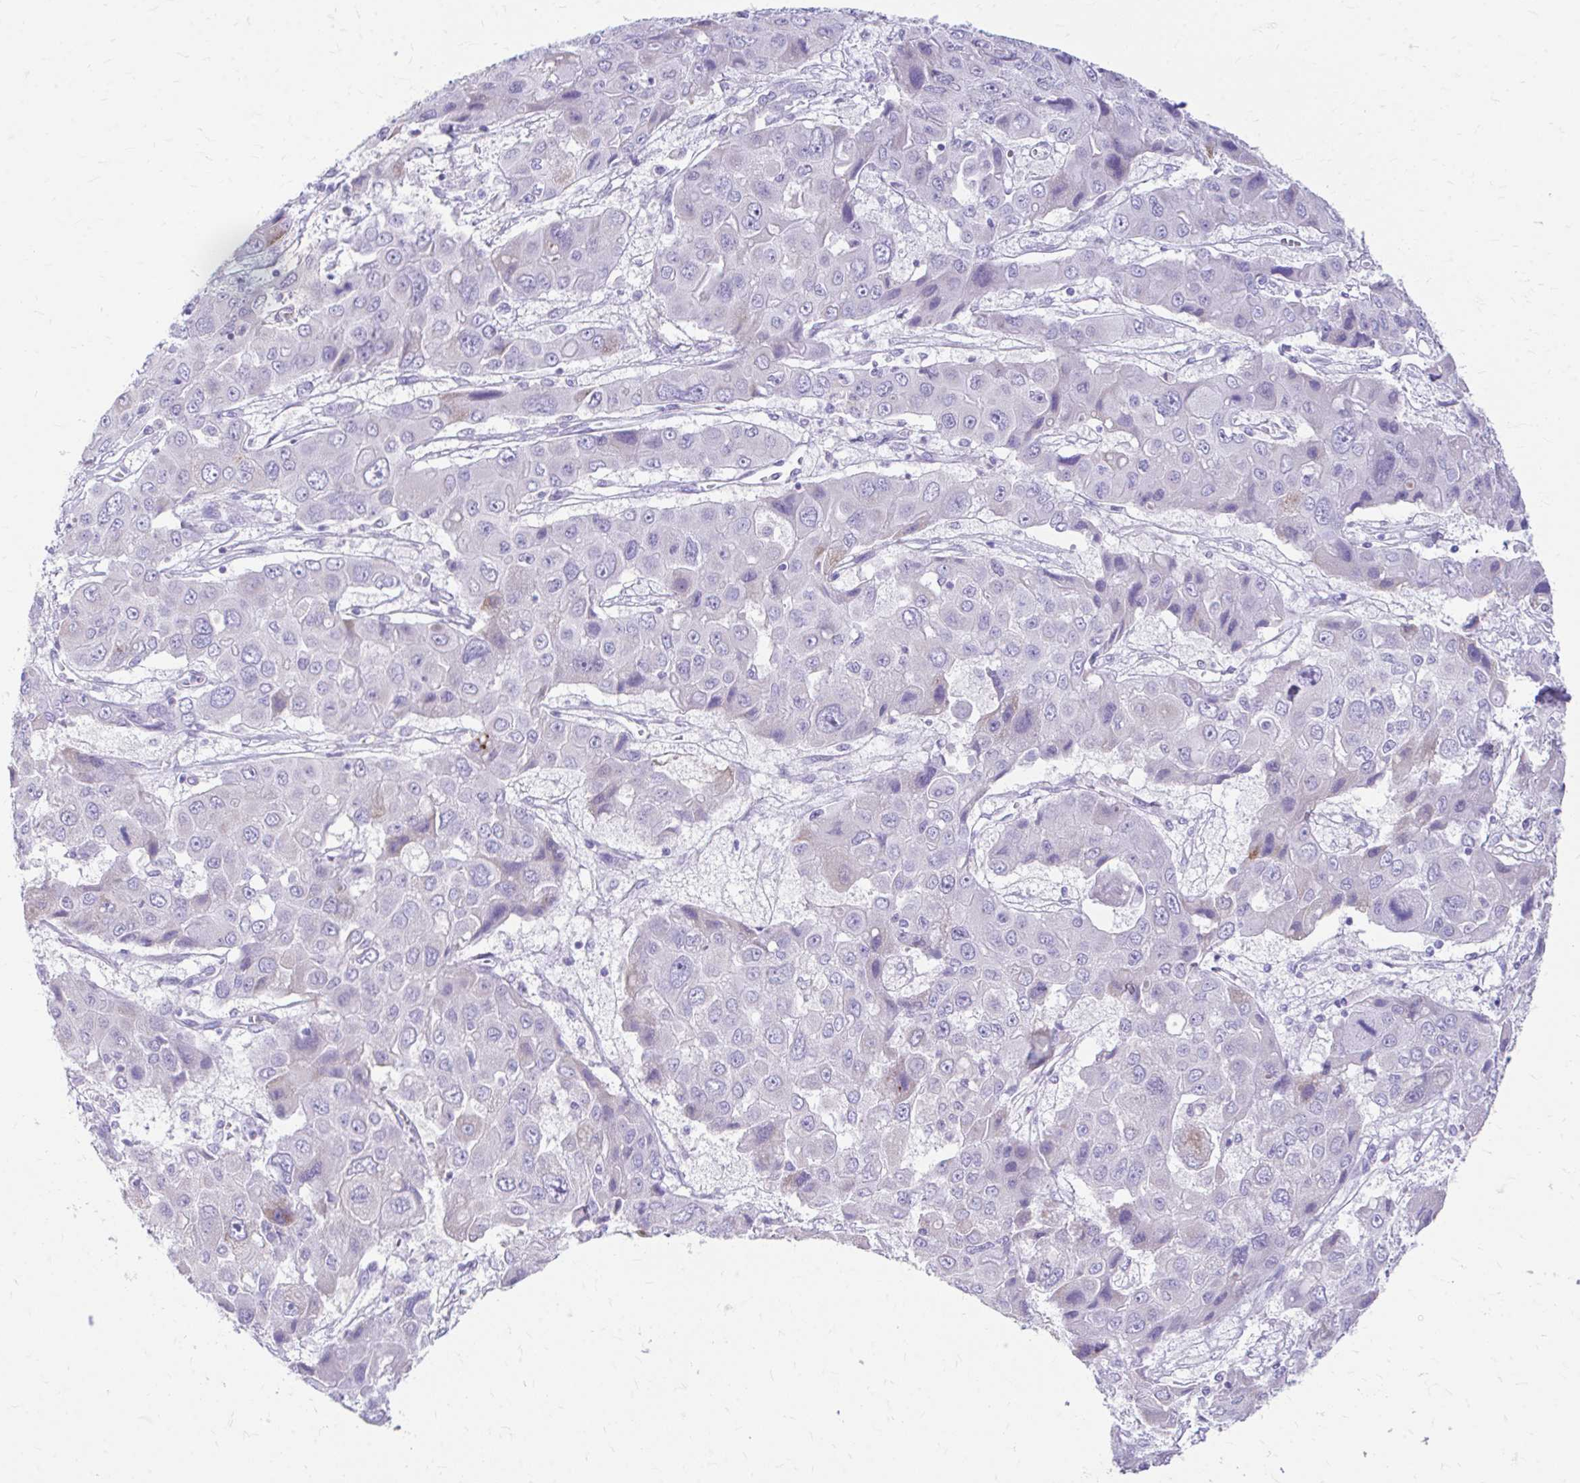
{"staining": {"intensity": "negative", "quantity": "none", "location": "none"}, "tissue": "liver cancer", "cell_type": "Tumor cells", "image_type": "cancer", "snomed": [{"axis": "morphology", "description": "Cholangiocarcinoma"}, {"axis": "topography", "description": "Liver"}], "caption": "Tumor cells are negative for protein expression in human liver cholangiocarcinoma.", "gene": "KRIT1", "patient": {"sex": "male", "age": 67}}